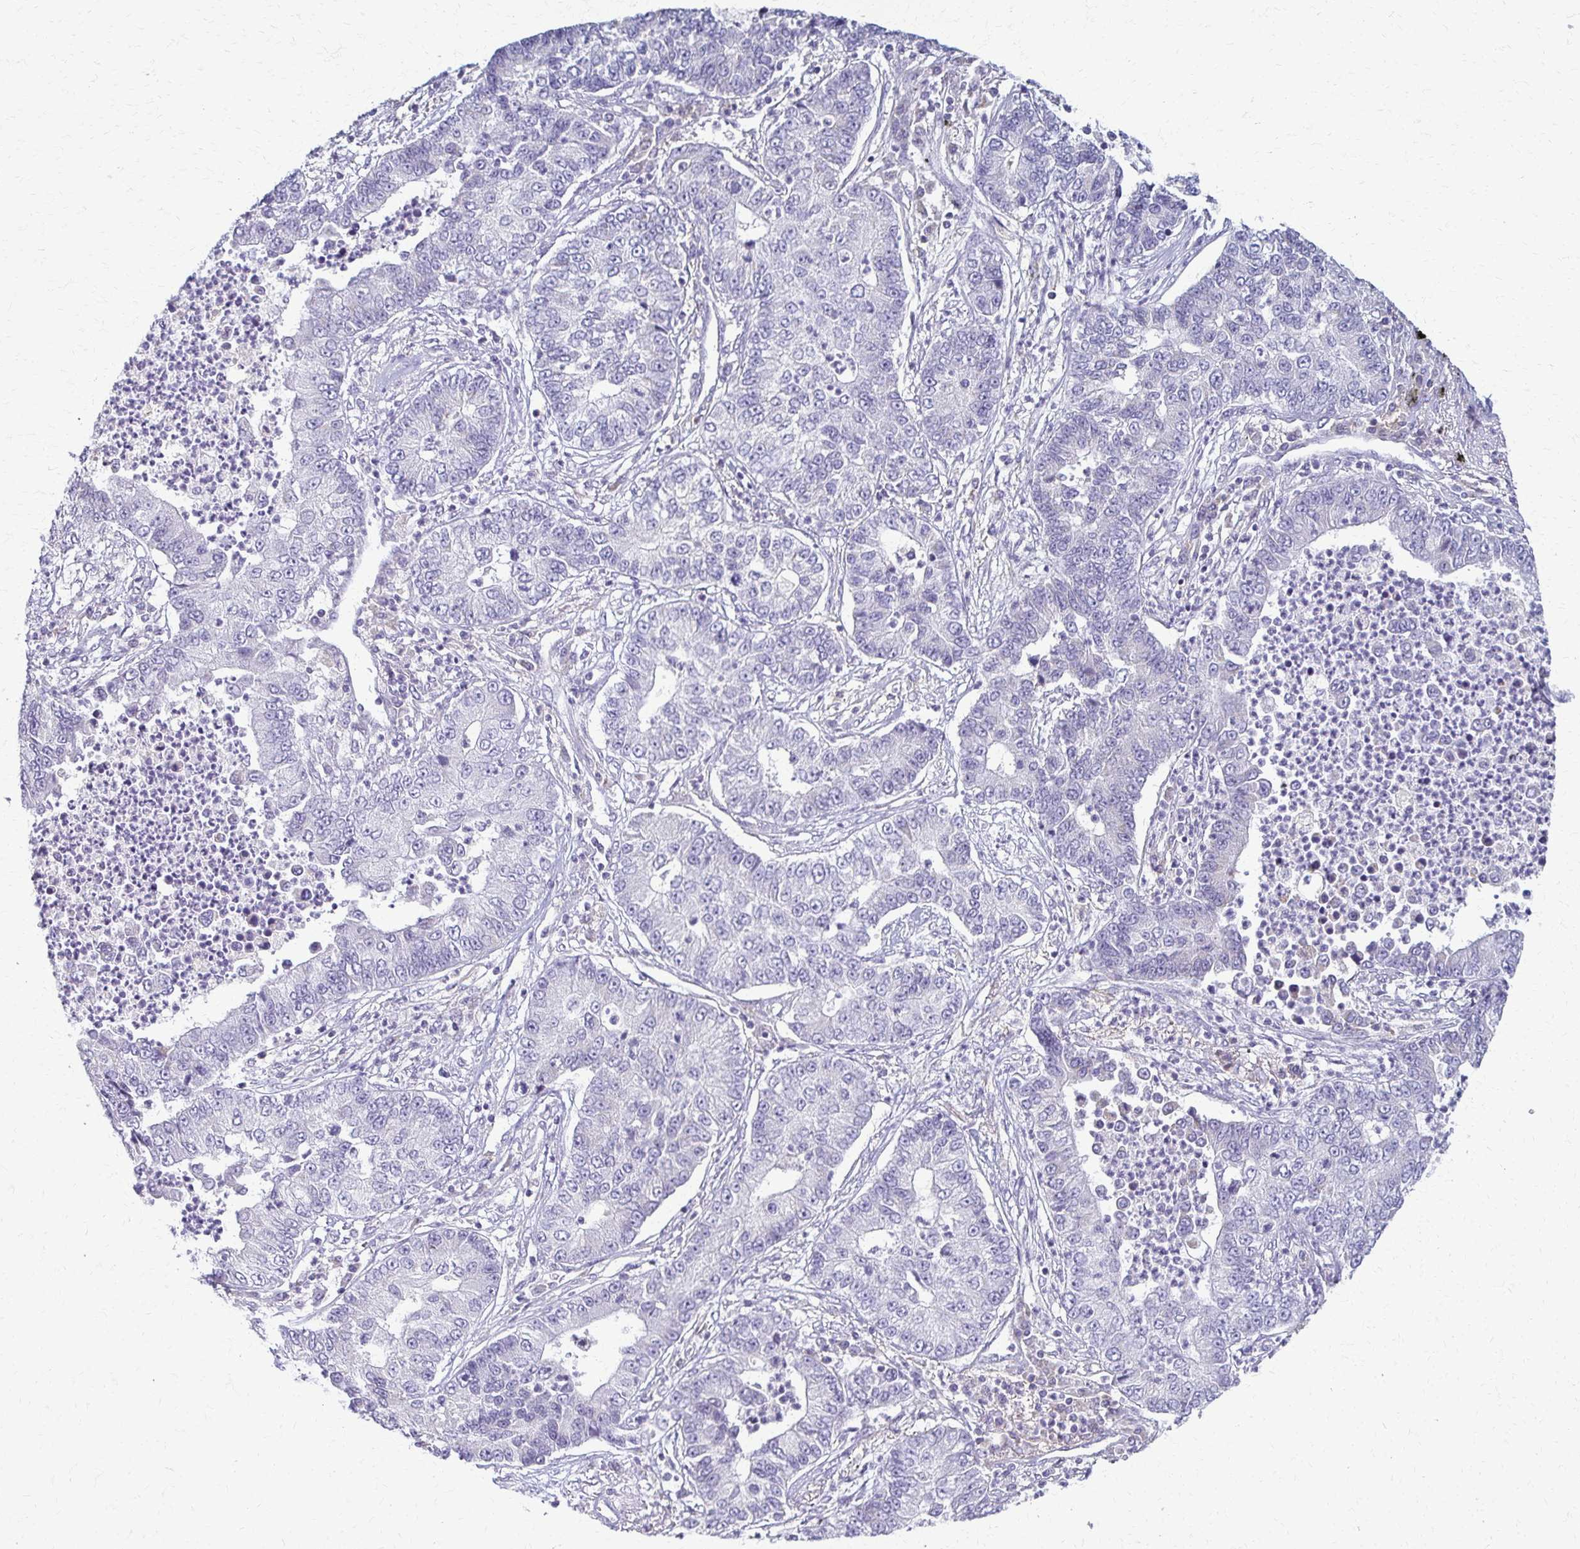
{"staining": {"intensity": "negative", "quantity": "none", "location": "none"}, "tissue": "lung cancer", "cell_type": "Tumor cells", "image_type": "cancer", "snomed": [{"axis": "morphology", "description": "Adenocarcinoma, NOS"}, {"axis": "topography", "description": "Lung"}], "caption": "The image exhibits no significant staining in tumor cells of lung adenocarcinoma.", "gene": "FCGR2B", "patient": {"sex": "female", "age": 57}}